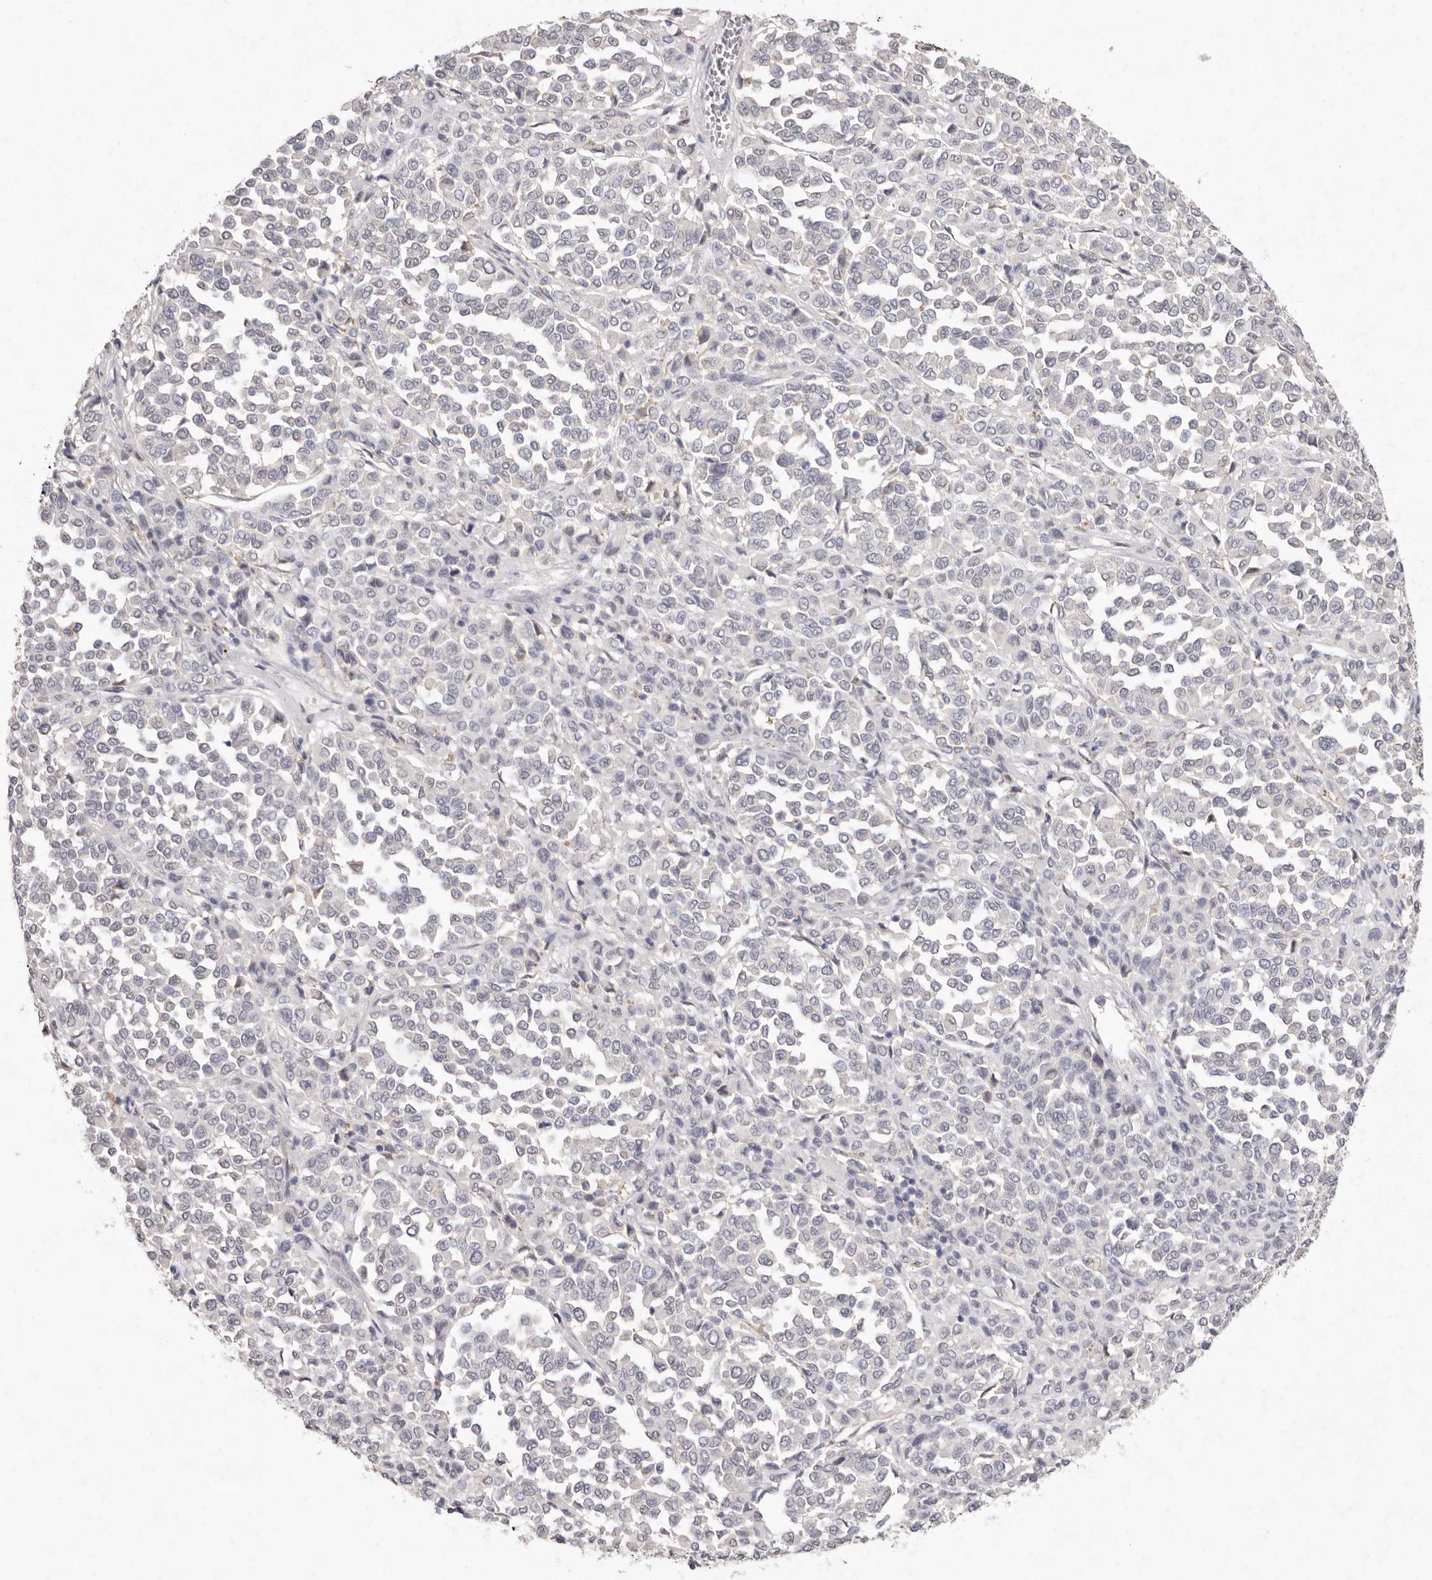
{"staining": {"intensity": "negative", "quantity": "none", "location": "none"}, "tissue": "melanoma", "cell_type": "Tumor cells", "image_type": "cancer", "snomed": [{"axis": "morphology", "description": "Malignant melanoma, Metastatic site"}, {"axis": "topography", "description": "Pancreas"}], "caption": "This is a histopathology image of IHC staining of melanoma, which shows no expression in tumor cells. (IHC, brightfield microscopy, high magnification).", "gene": "FAM185A", "patient": {"sex": "female", "age": 30}}